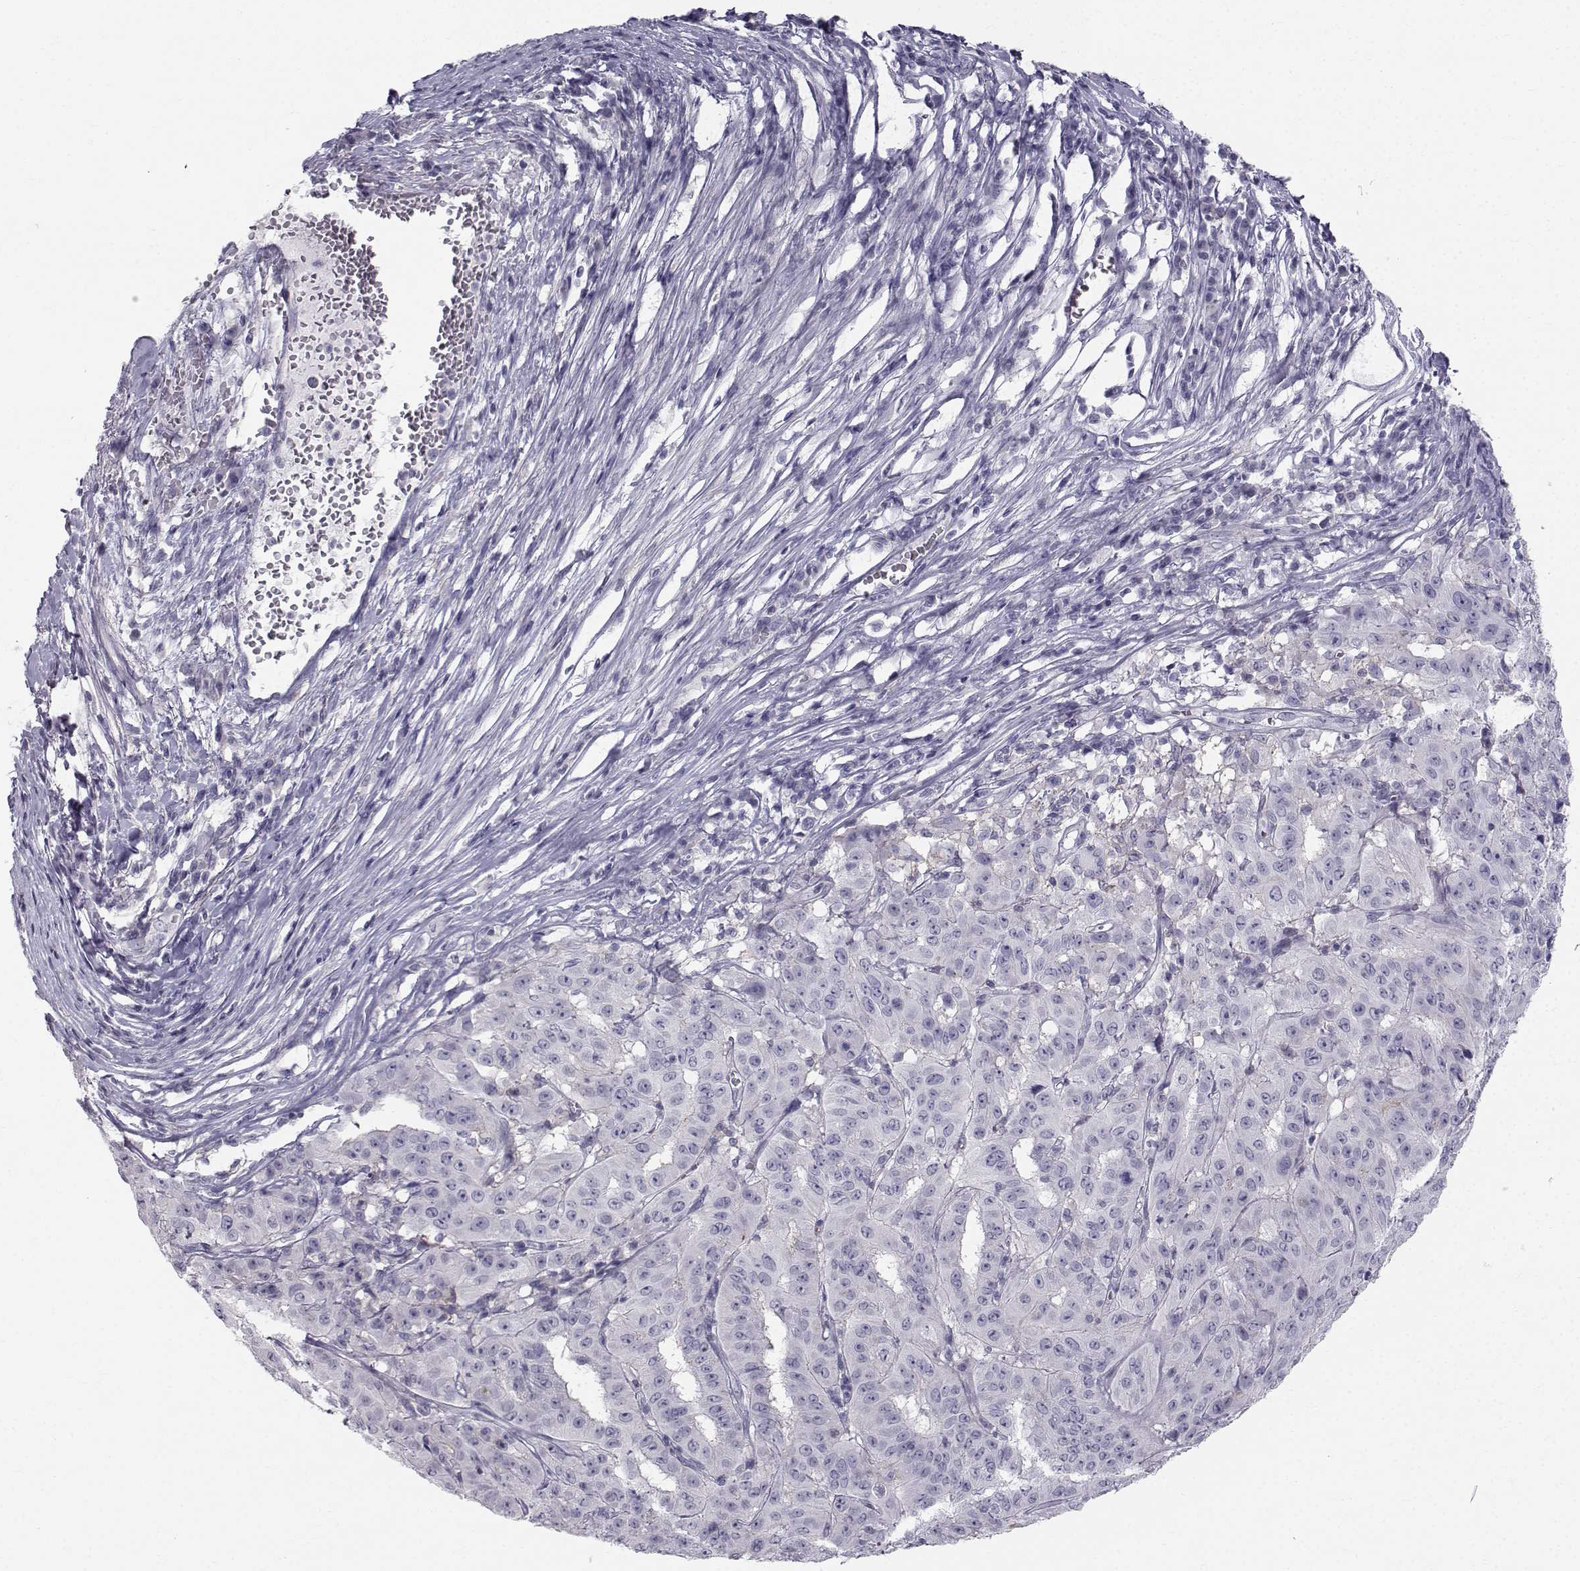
{"staining": {"intensity": "negative", "quantity": "none", "location": "none"}, "tissue": "pancreatic cancer", "cell_type": "Tumor cells", "image_type": "cancer", "snomed": [{"axis": "morphology", "description": "Adenocarcinoma, NOS"}, {"axis": "topography", "description": "Pancreas"}], "caption": "Immunohistochemical staining of human pancreatic cancer demonstrates no significant staining in tumor cells. (Immunohistochemistry, brightfield microscopy, high magnification).", "gene": "SPDYE4", "patient": {"sex": "male", "age": 63}}